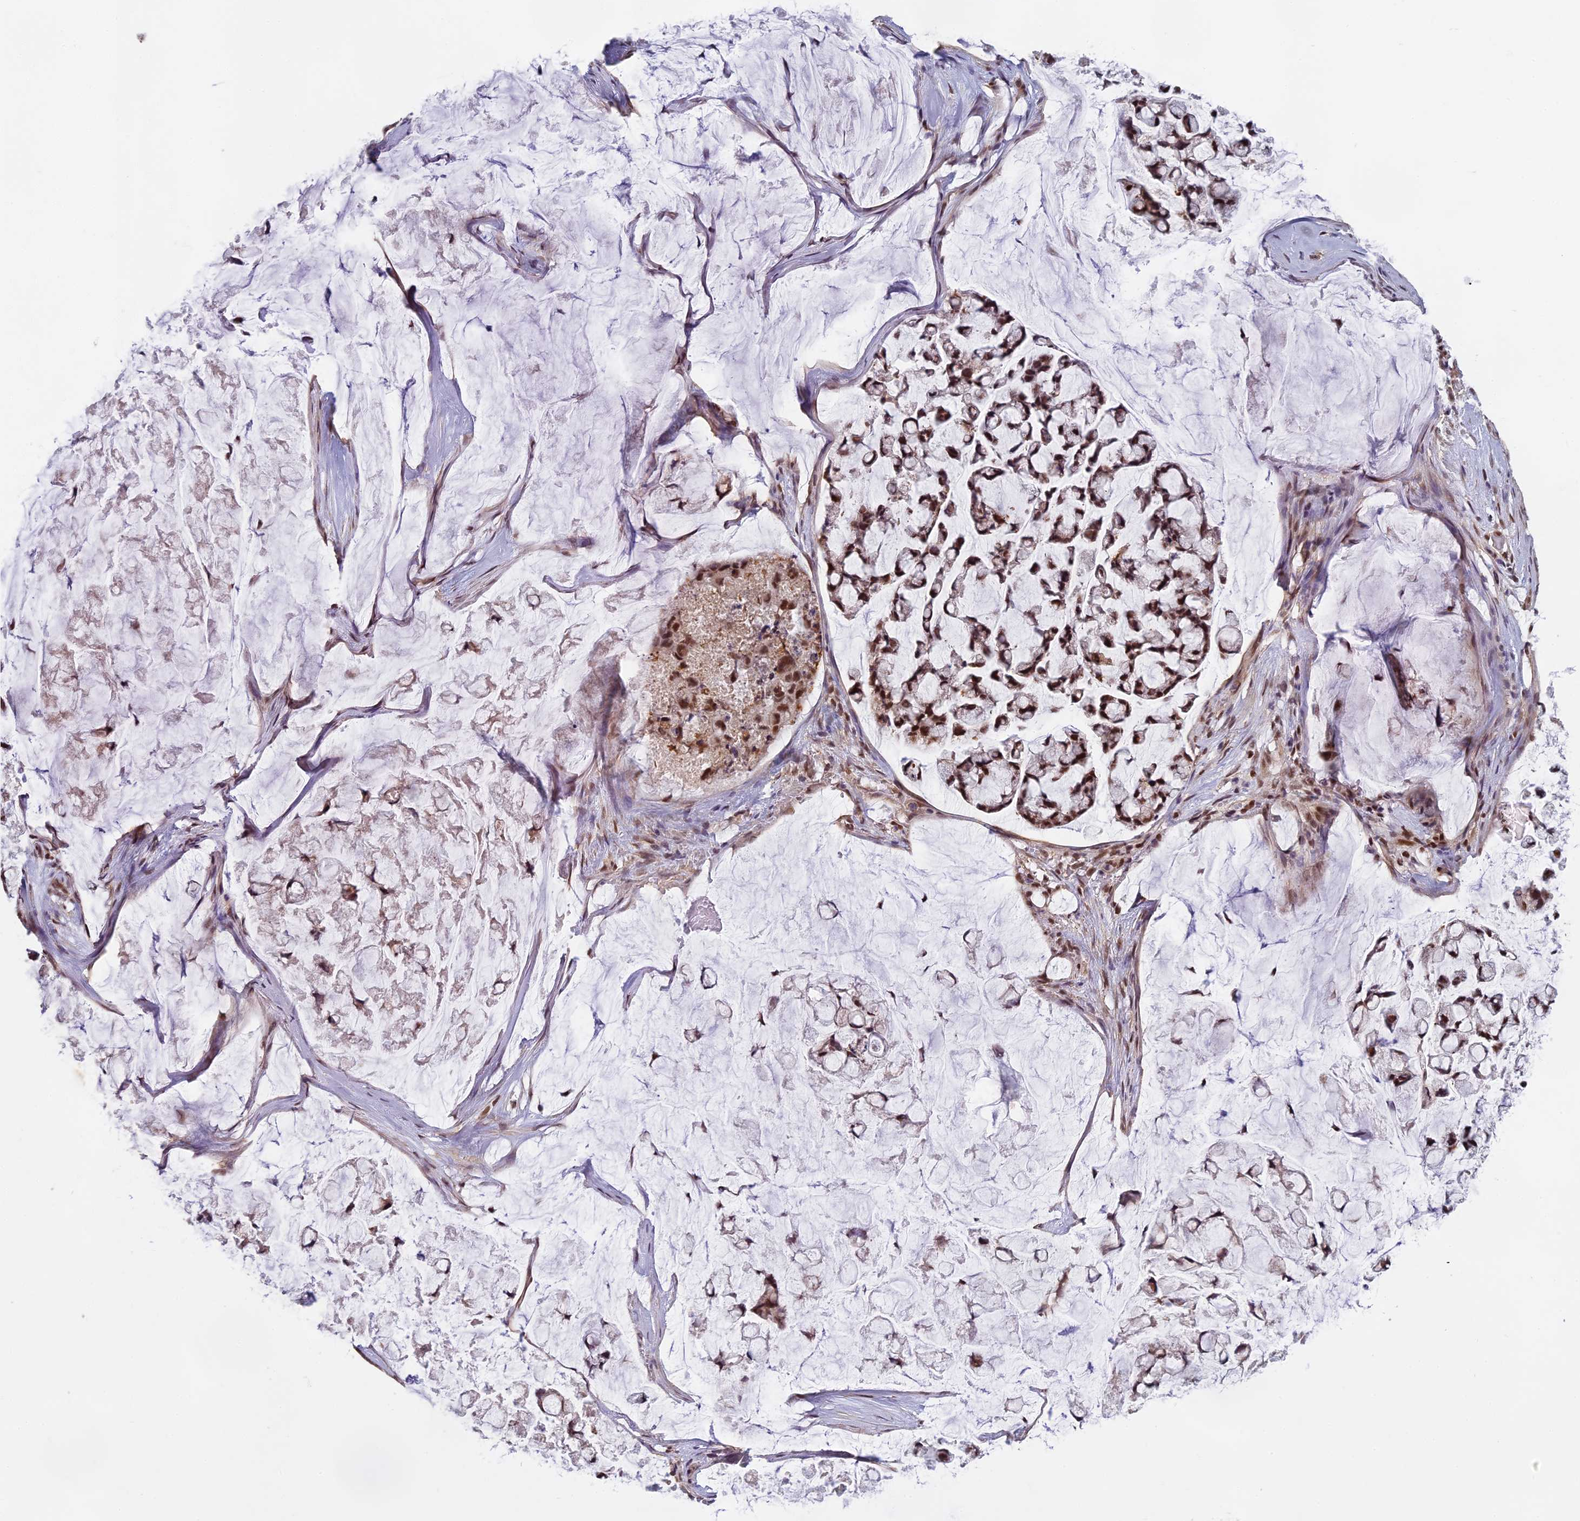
{"staining": {"intensity": "weak", "quantity": ">75%", "location": "nuclear"}, "tissue": "stomach cancer", "cell_type": "Tumor cells", "image_type": "cancer", "snomed": [{"axis": "morphology", "description": "Adenocarcinoma, NOS"}, {"axis": "topography", "description": "Stomach, lower"}], "caption": "Protein expression analysis of human stomach cancer reveals weak nuclear staining in about >75% of tumor cells.", "gene": "MORF4L1", "patient": {"sex": "male", "age": 67}}